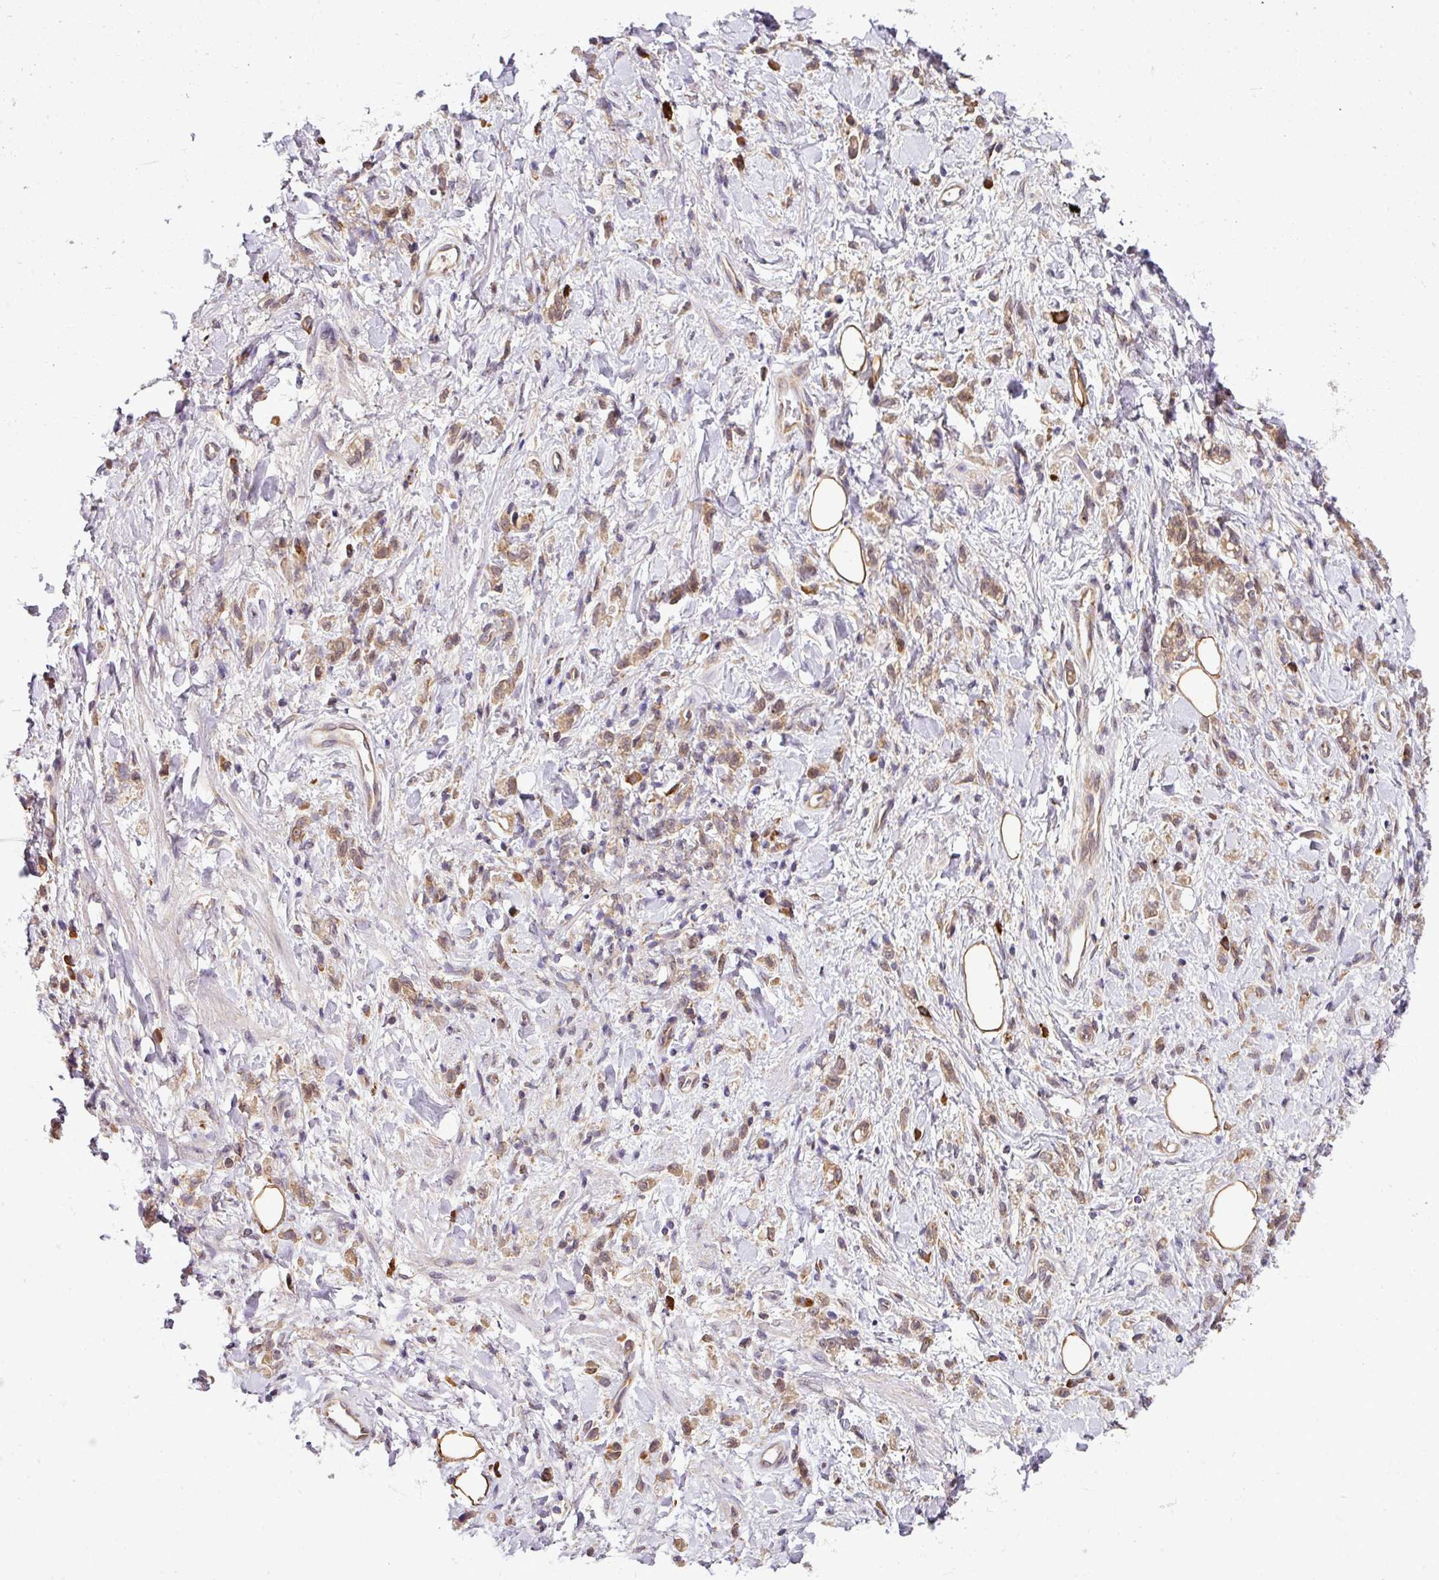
{"staining": {"intensity": "moderate", "quantity": ">75%", "location": "cytoplasmic/membranous,nuclear"}, "tissue": "stomach cancer", "cell_type": "Tumor cells", "image_type": "cancer", "snomed": [{"axis": "morphology", "description": "Adenocarcinoma, NOS"}, {"axis": "topography", "description": "Stomach"}], "caption": "A medium amount of moderate cytoplasmic/membranous and nuclear positivity is present in about >75% of tumor cells in stomach cancer tissue.", "gene": "RBM4B", "patient": {"sex": "male", "age": 77}}